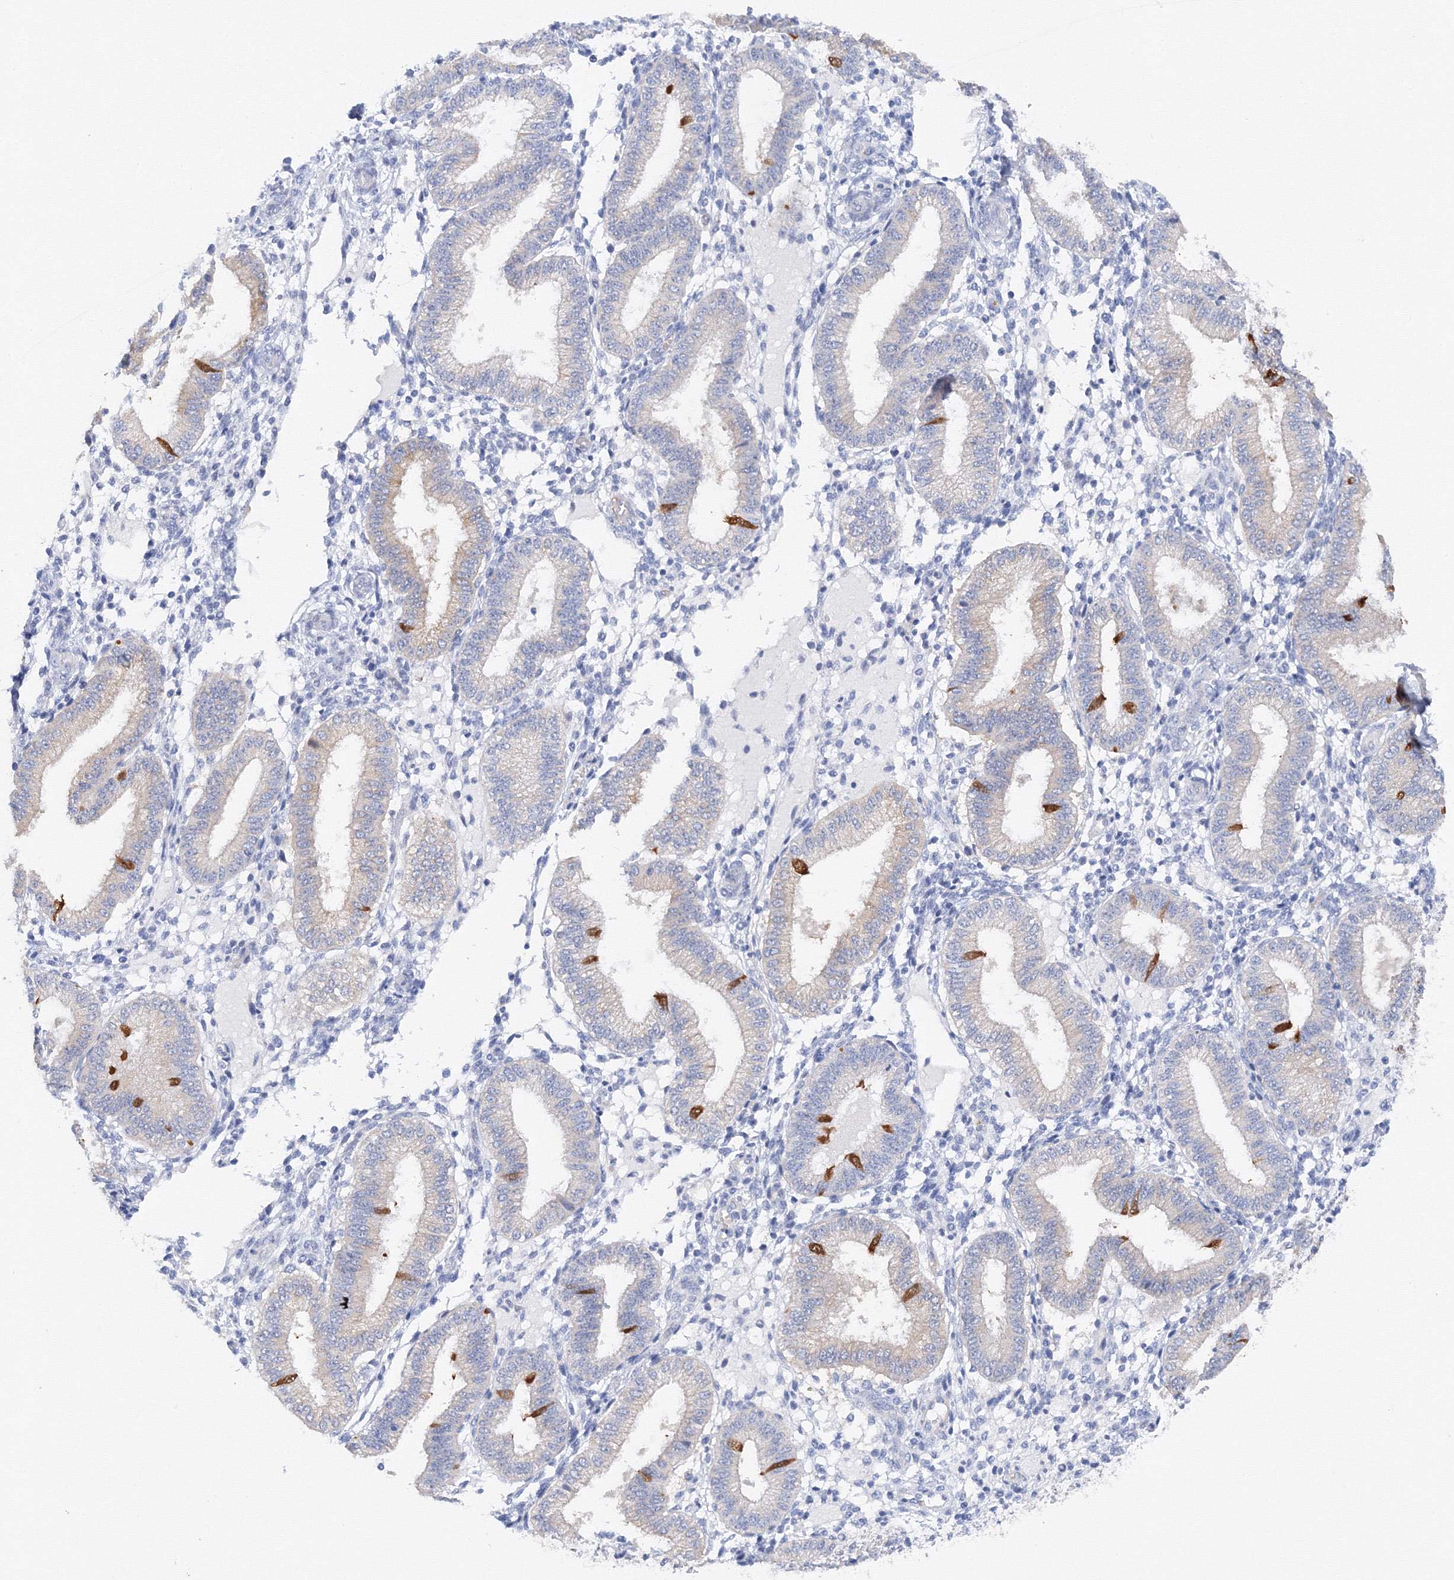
{"staining": {"intensity": "negative", "quantity": "none", "location": "none"}, "tissue": "endometrium", "cell_type": "Cells in endometrial stroma", "image_type": "normal", "snomed": [{"axis": "morphology", "description": "Normal tissue, NOS"}, {"axis": "topography", "description": "Endometrium"}], "caption": "Histopathology image shows no significant protein staining in cells in endometrial stroma of unremarkable endometrium. Nuclei are stained in blue.", "gene": "TAMM41", "patient": {"sex": "female", "age": 39}}